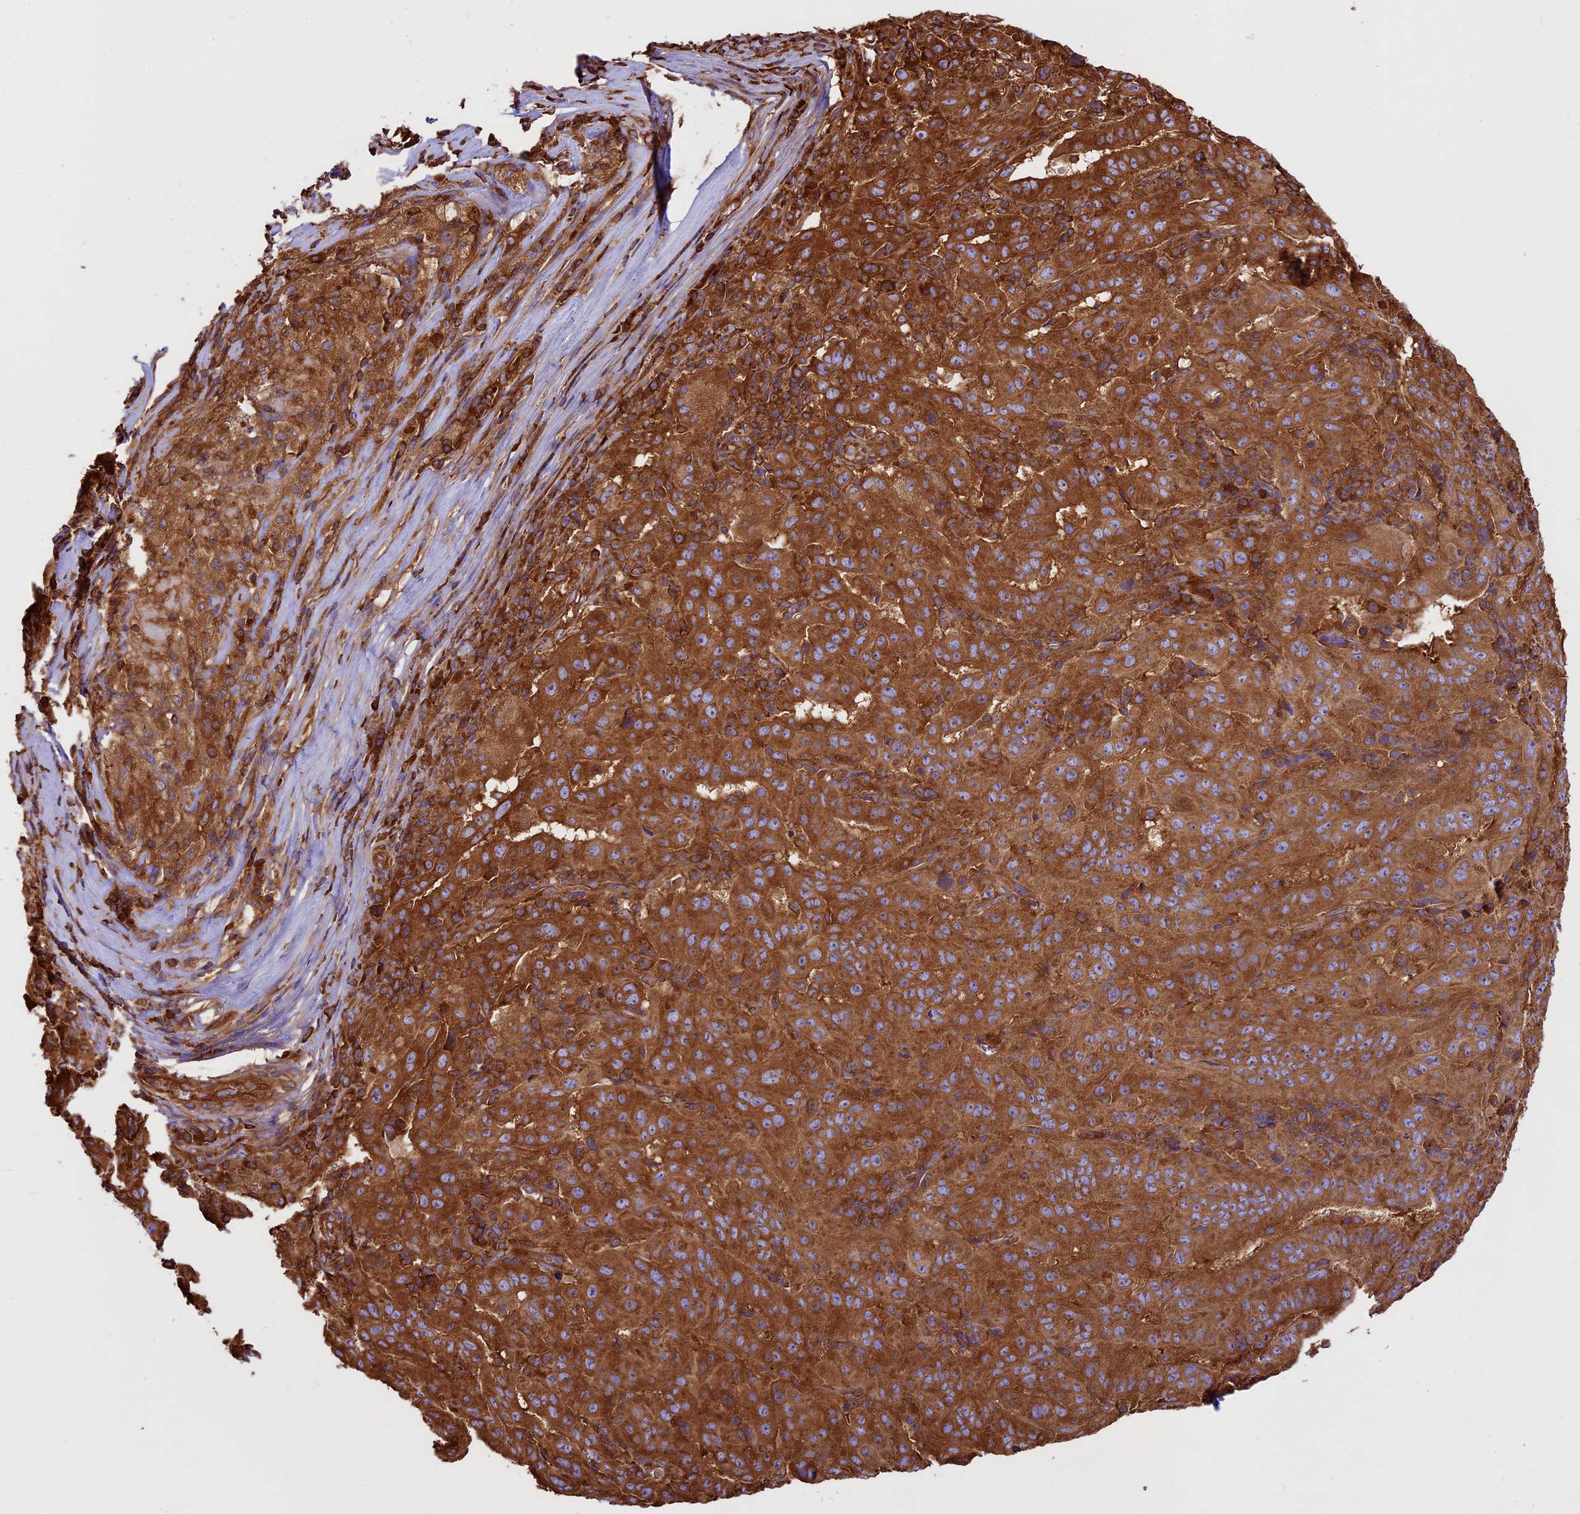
{"staining": {"intensity": "strong", "quantity": ">75%", "location": "cytoplasmic/membranous"}, "tissue": "pancreatic cancer", "cell_type": "Tumor cells", "image_type": "cancer", "snomed": [{"axis": "morphology", "description": "Adenocarcinoma, NOS"}, {"axis": "topography", "description": "Pancreas"}], "caption": "Immunohistochemical staining of pancreatic cancer (adenocarcinoma) shows high levels of strong cytoplasmic/membranous protein expression in about >75% of tumor cells.", "gene": "KARS1", "patient": {"sex": "male", "age": 63}}